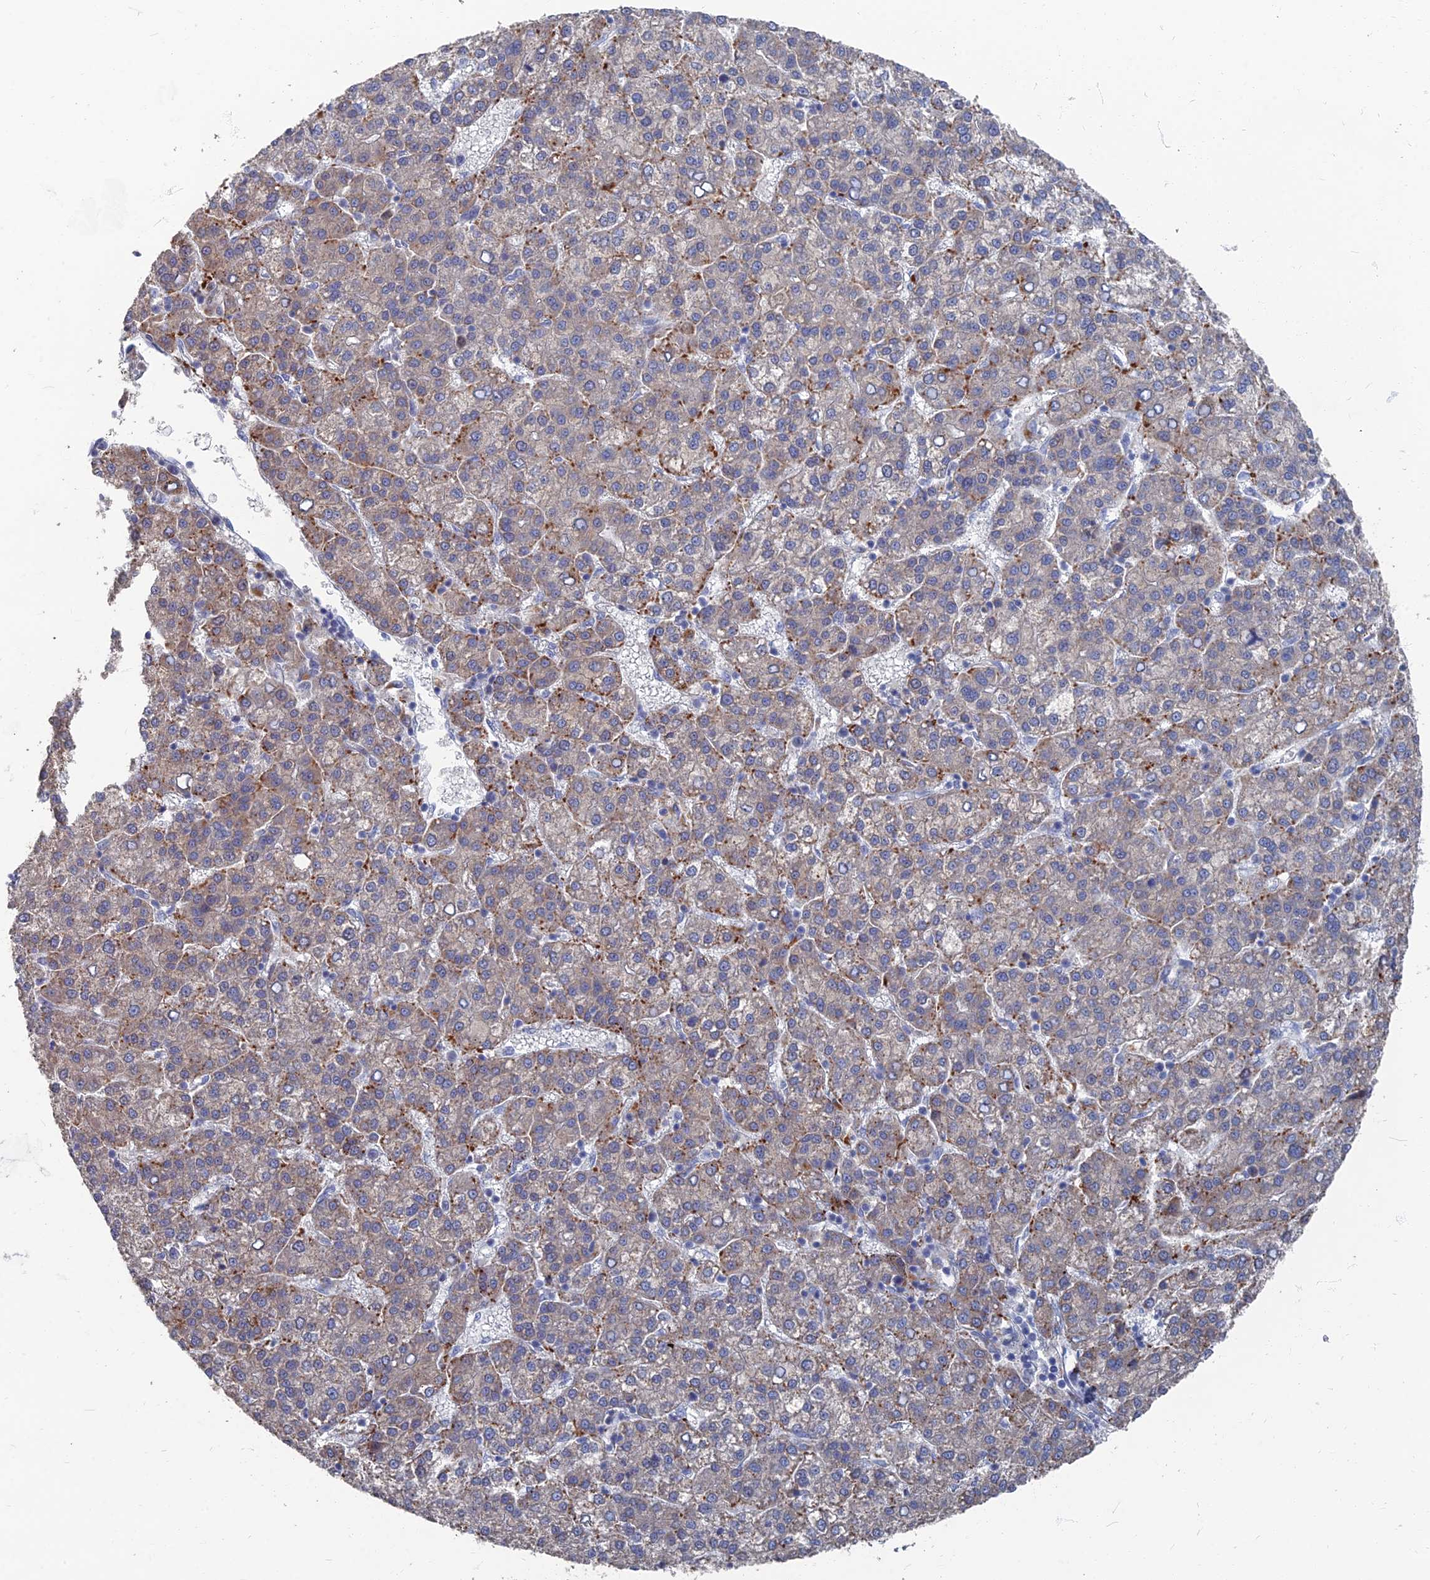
{"staining": {"intensity": "moderate", "quantity": "25%-75%", "location": "cytoplasmic/membranous"}, "tissue": "liver cancer", "cell_type": "Tumor cells", "image_type": "cancer", "snomed": [{"axis": "morphology", "description": "Carcinoma, Hepatocellular, NOS"}, {"axis": "topography", "description": "Liver"}], "caption": "Liver hepatocellular carcinoma was stained to show a protein in brown. There is medium levels of moderate cytoplasmic/membranous expression in about 25%-75% of tumor cells. (IHC, brightfield microscopy, high magnification).", "gene": "TMEM128", "patient": {"sex": "female", "age": 58}}